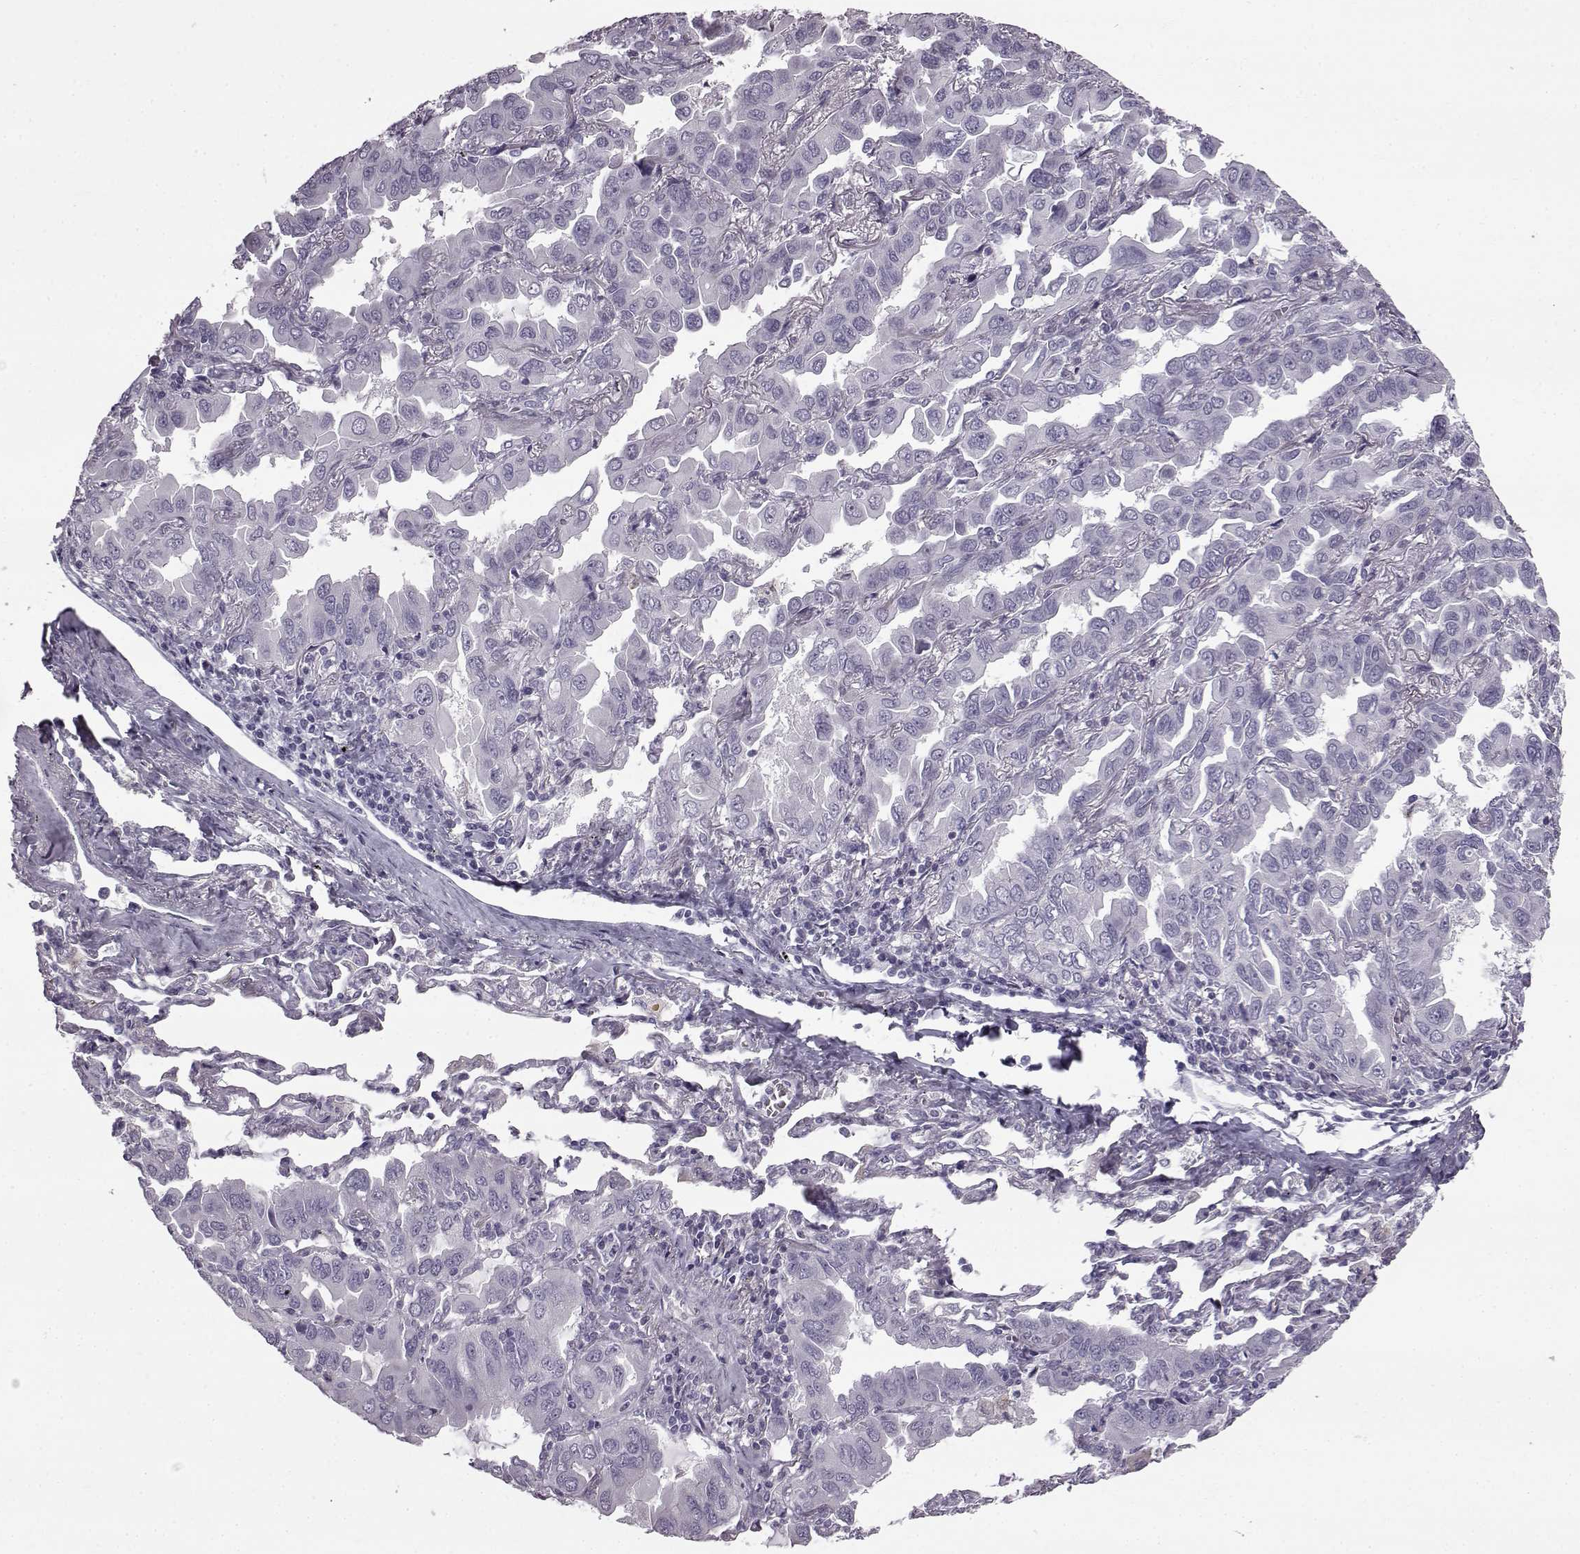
{"staining": {"intensity": "negative", "quantity": "none", "location": "none"}, "tissue": "lung cancer", "cell_type": "Tumor cells", "image_type": "cancer", "snomed": [{"axis": "morphology", "description": "Adenocarcinoma, NOS"}, {"axis": "topography", "description": "Lung"}], "caption": "Immunohistochemical staining of lung adenocarcinoma shows no significant staining in tumor cells.", "gene": "SLC28A2", "patient": {"sex": "male", "age": 64}}